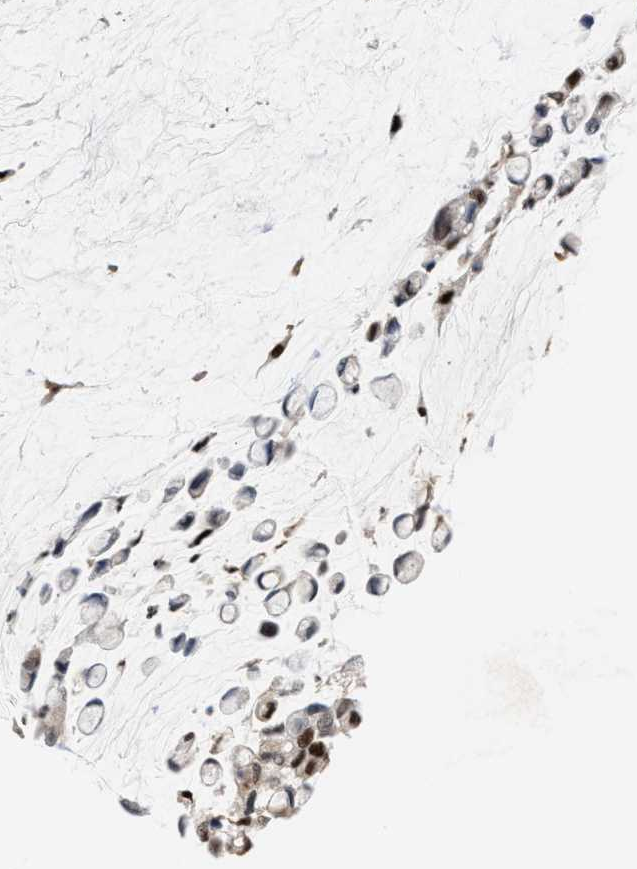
{"staining": {"intensity": "strong", "quantity": ">75%", "location": "nuclear"}, "tissue": "pancreatic cancer", "cell_type": "Tumor cells", "image_type": "cancer", "snomed": [{"axis": "morphology", "description": "Adenocarcinoma, NOS"}, {"axis": "topography", "description": "Pancreas"}], "caption": "Immunohistochemical staining of human pancreatic adenocarcinoma shows high levels of strong nuclear expression in about >75% of tumor cells. The staining is performed using DAB brown chromogen to label protein expression. The nuclei are counter-stained blue using hematoxylin.", "gene": "RNASEK-C17orf49", "patient": {"sex": "male", "age": 41}}